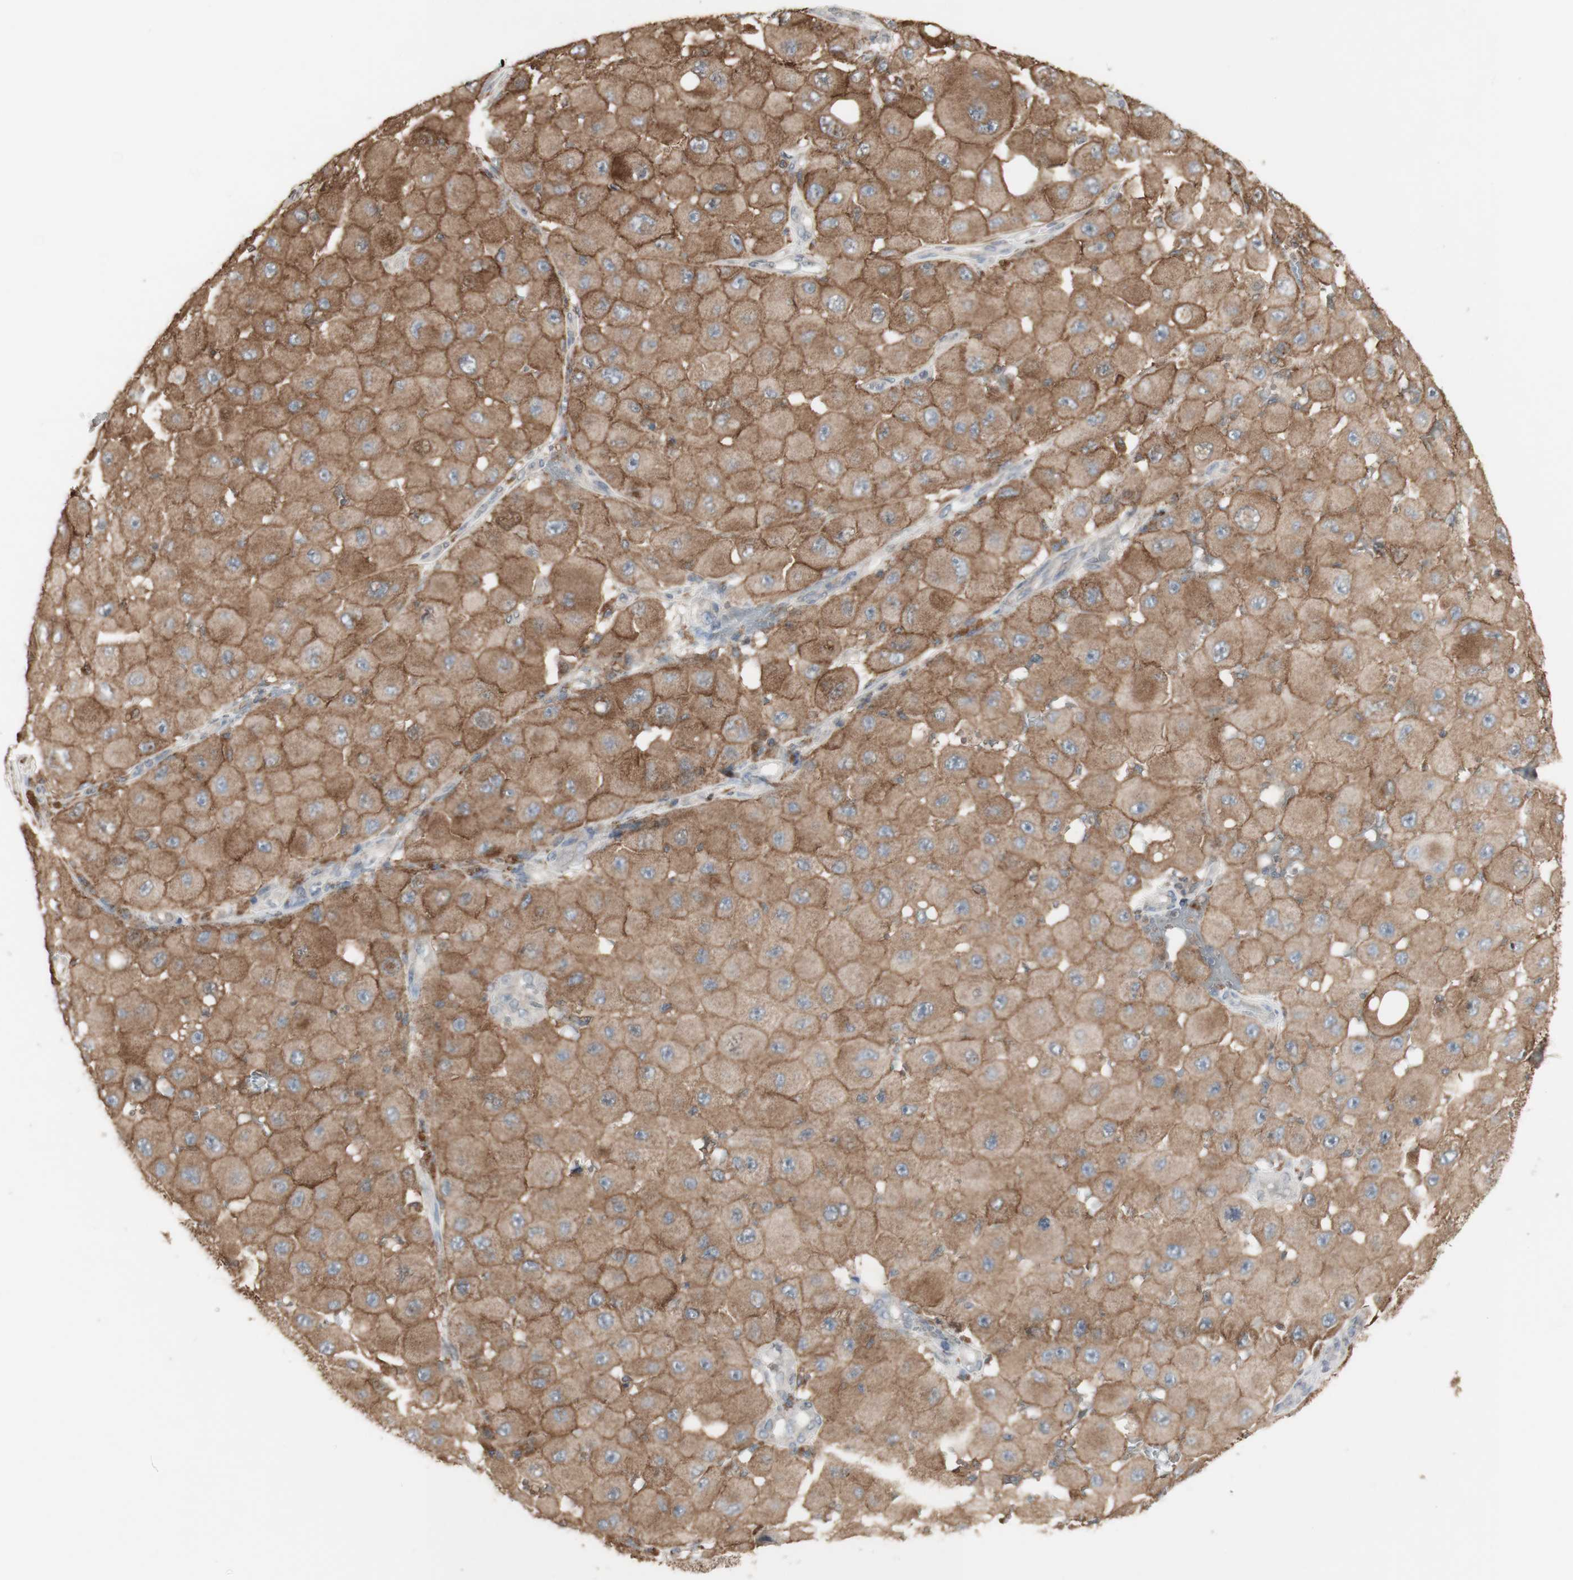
{"staining": {"intensity": "moderate", "quantity": ">75%", "location": "cytoplasmic/membranous"}, "tissue": "melanoma", "cell_type": "Tumor cells", "image_type": "cancer", "snomed": [{"axis": "morphology", "description": "Malignant melanoma, NOS"}, {"axis": "topography", "description": "Skin"}], "caption": "Tumor cells show medium levels of moderate cytoplasmic/membranous expression in about >75% of cells in human malignant melanoma.", "gene": "ATP6V1E1", "patient": {"sex": "female", "age": 81}}